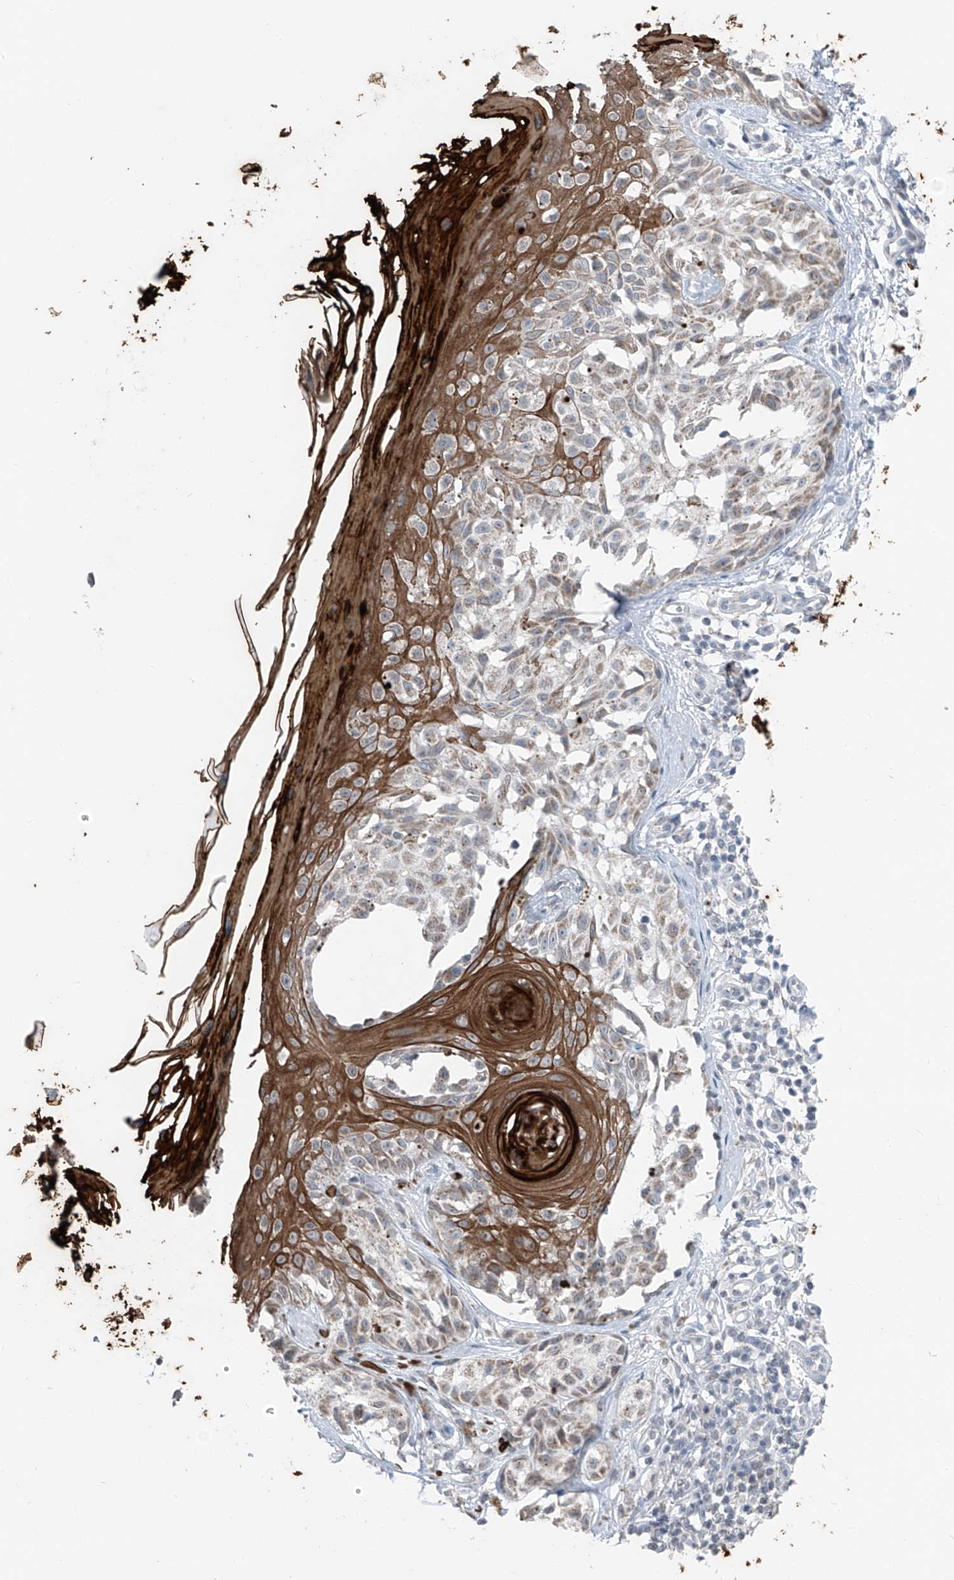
{"staining": {"intensity": "weak", "quantity": "<25%", "location": "cytoplasmic/membranous"}, "tissue": "melanoma", "cell_type": "Tumor cells", "image_type": "cancer", "snomed": [{"axis": "morphology", "description": "Malignant melanoma, NOS"}, {"axis": "topography", "description": "Skin"}], "caption": "IHC image of neoplastic tissue: malignant melanoma stained with DAB demonstrates no significant protein positivity in tumor cells.", "gene": "DYRK1B", "patient": {"sex": "female", "age": 50}}